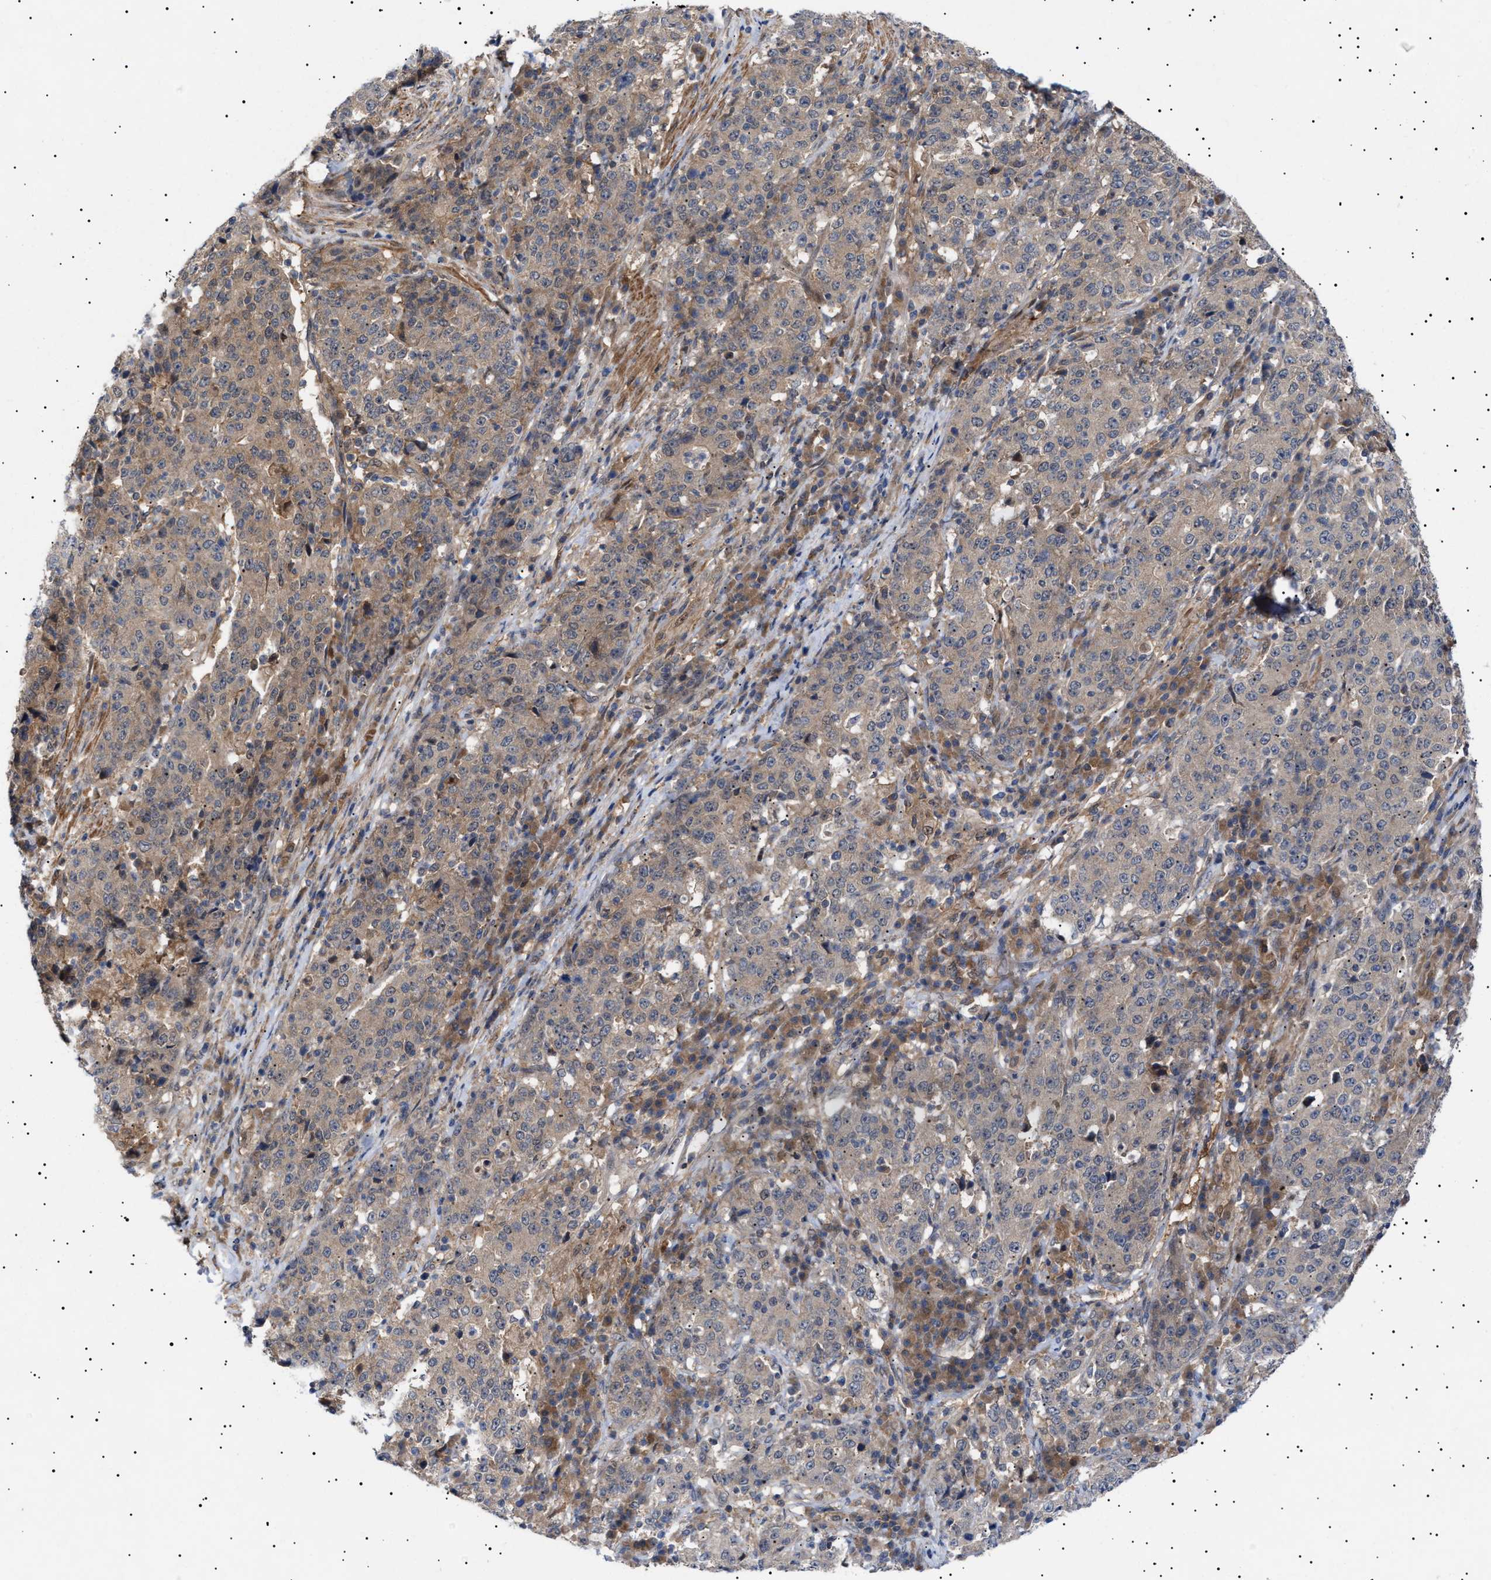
{"staining": {"intensity": "weak", "quantity": "25%-75%", "location": "cytoplasmic/membranous"}, "tissue": "stomach cancer", "cell_type": "Tumor cells", "image_type": "cancer", "snomed": [{"axis": "morphology", "description": "Adenocarcinoma, NOS"}, {"axis": "topography", "description": "Stomach"}], "caption": "Tumor cells show low levels of weak cytoplasmic/membranous positivity in about 25%-75% of cells in human adenocarcinoma (stomach).", "gene": "NPLOC4", "patient": {"sex": "male", "age": 59}}